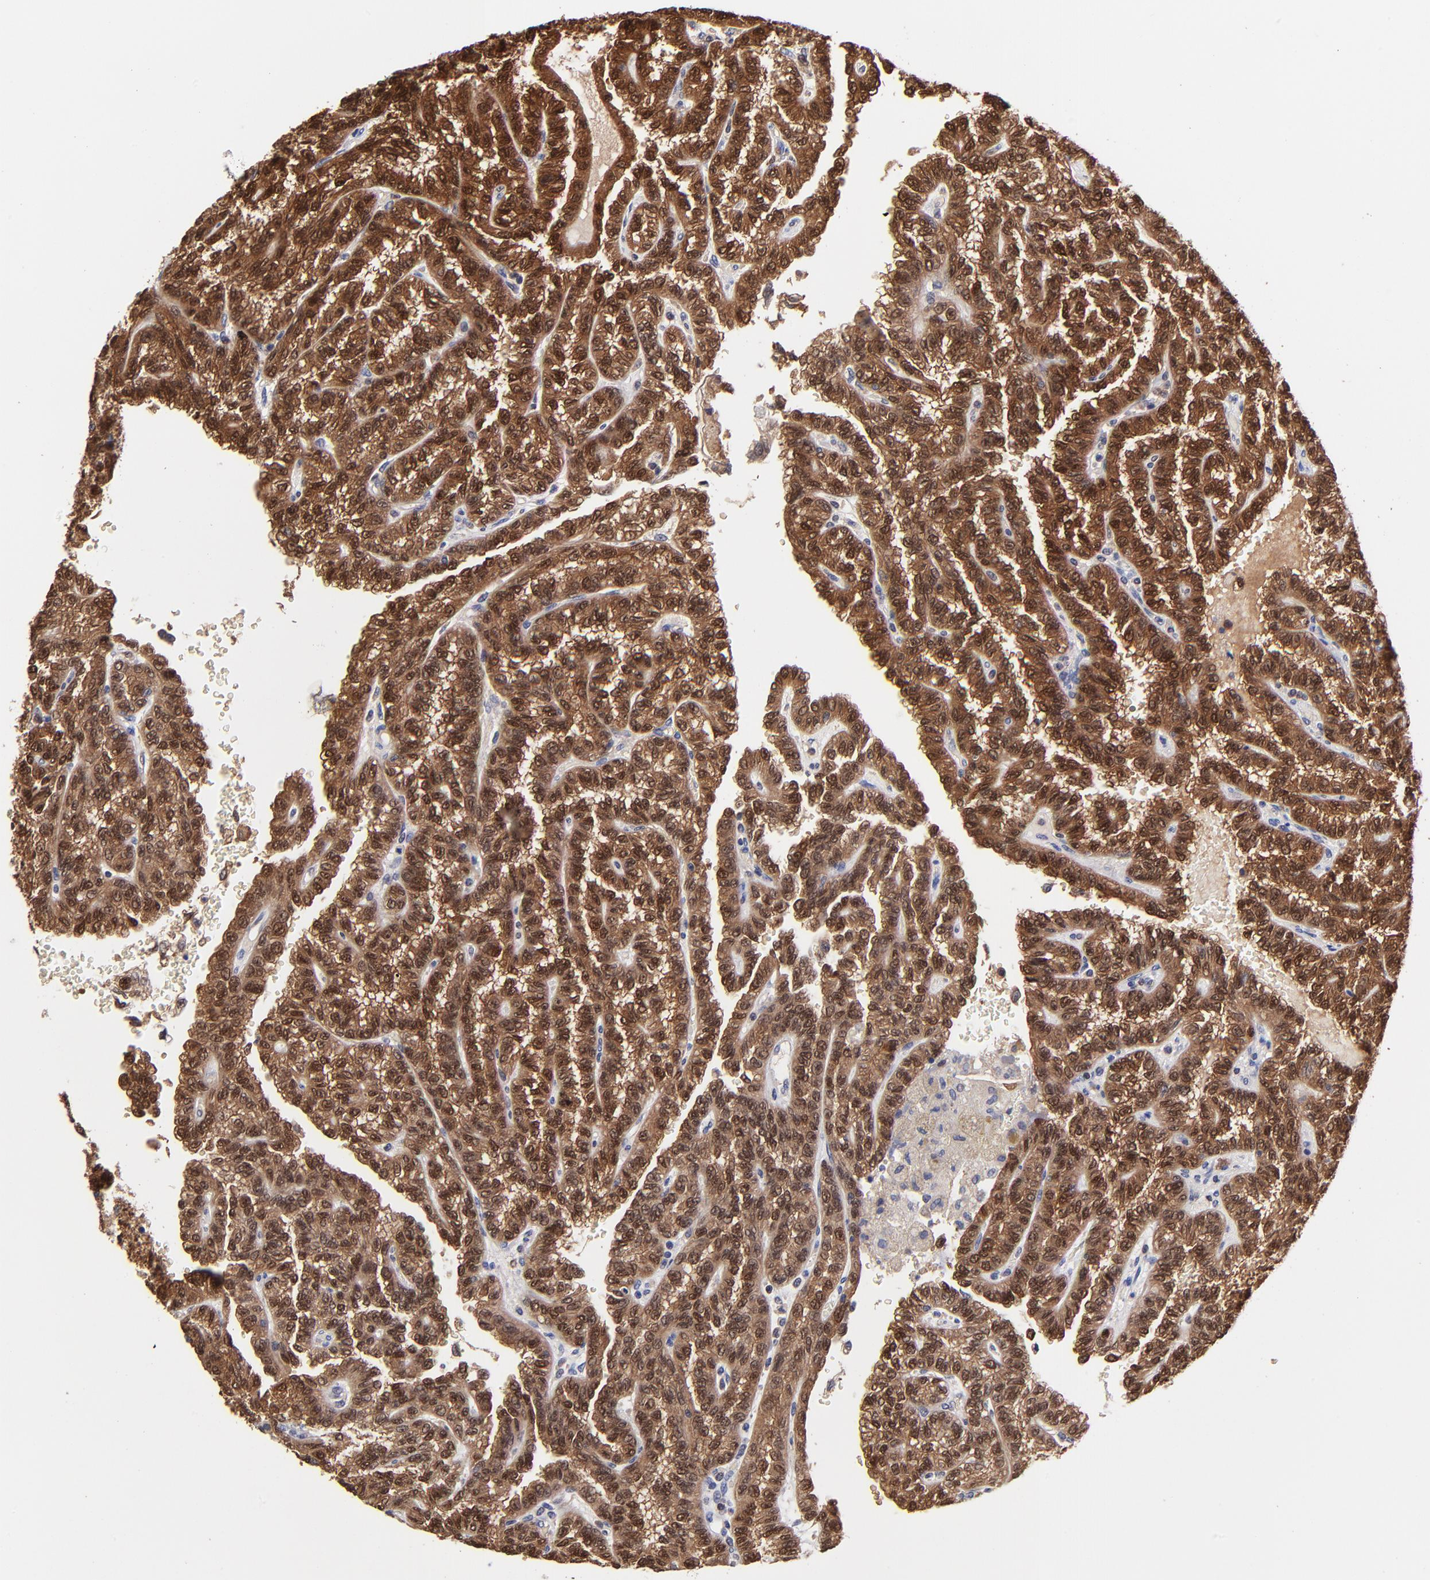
{"staining": {"intensity": "strong", "quantity": ">75%", "location": "cytoplasmic/membranous,nuclear"}, "tissue": "renal cancer", "cell_type": "Tumor cells", "image_type": "cancer", "snomed": [{"axis": "morphology", "description": "Inflammation, NOS"}, {"axis": "morphology", "description": "Adenocarcinoma, NOS"}, {"axis": "topography", "description": "Kidney"}], "caption": "Tumor cells exhibit strong cytoplasmic/membranous and nuclear expression in approximately >75% of cells in renal cancer. (brown staining indicates protein expression, while blue staining denotes nuclei).", "gene": "DCTPP1", "patient": {"sex": "male", "age": 68}}